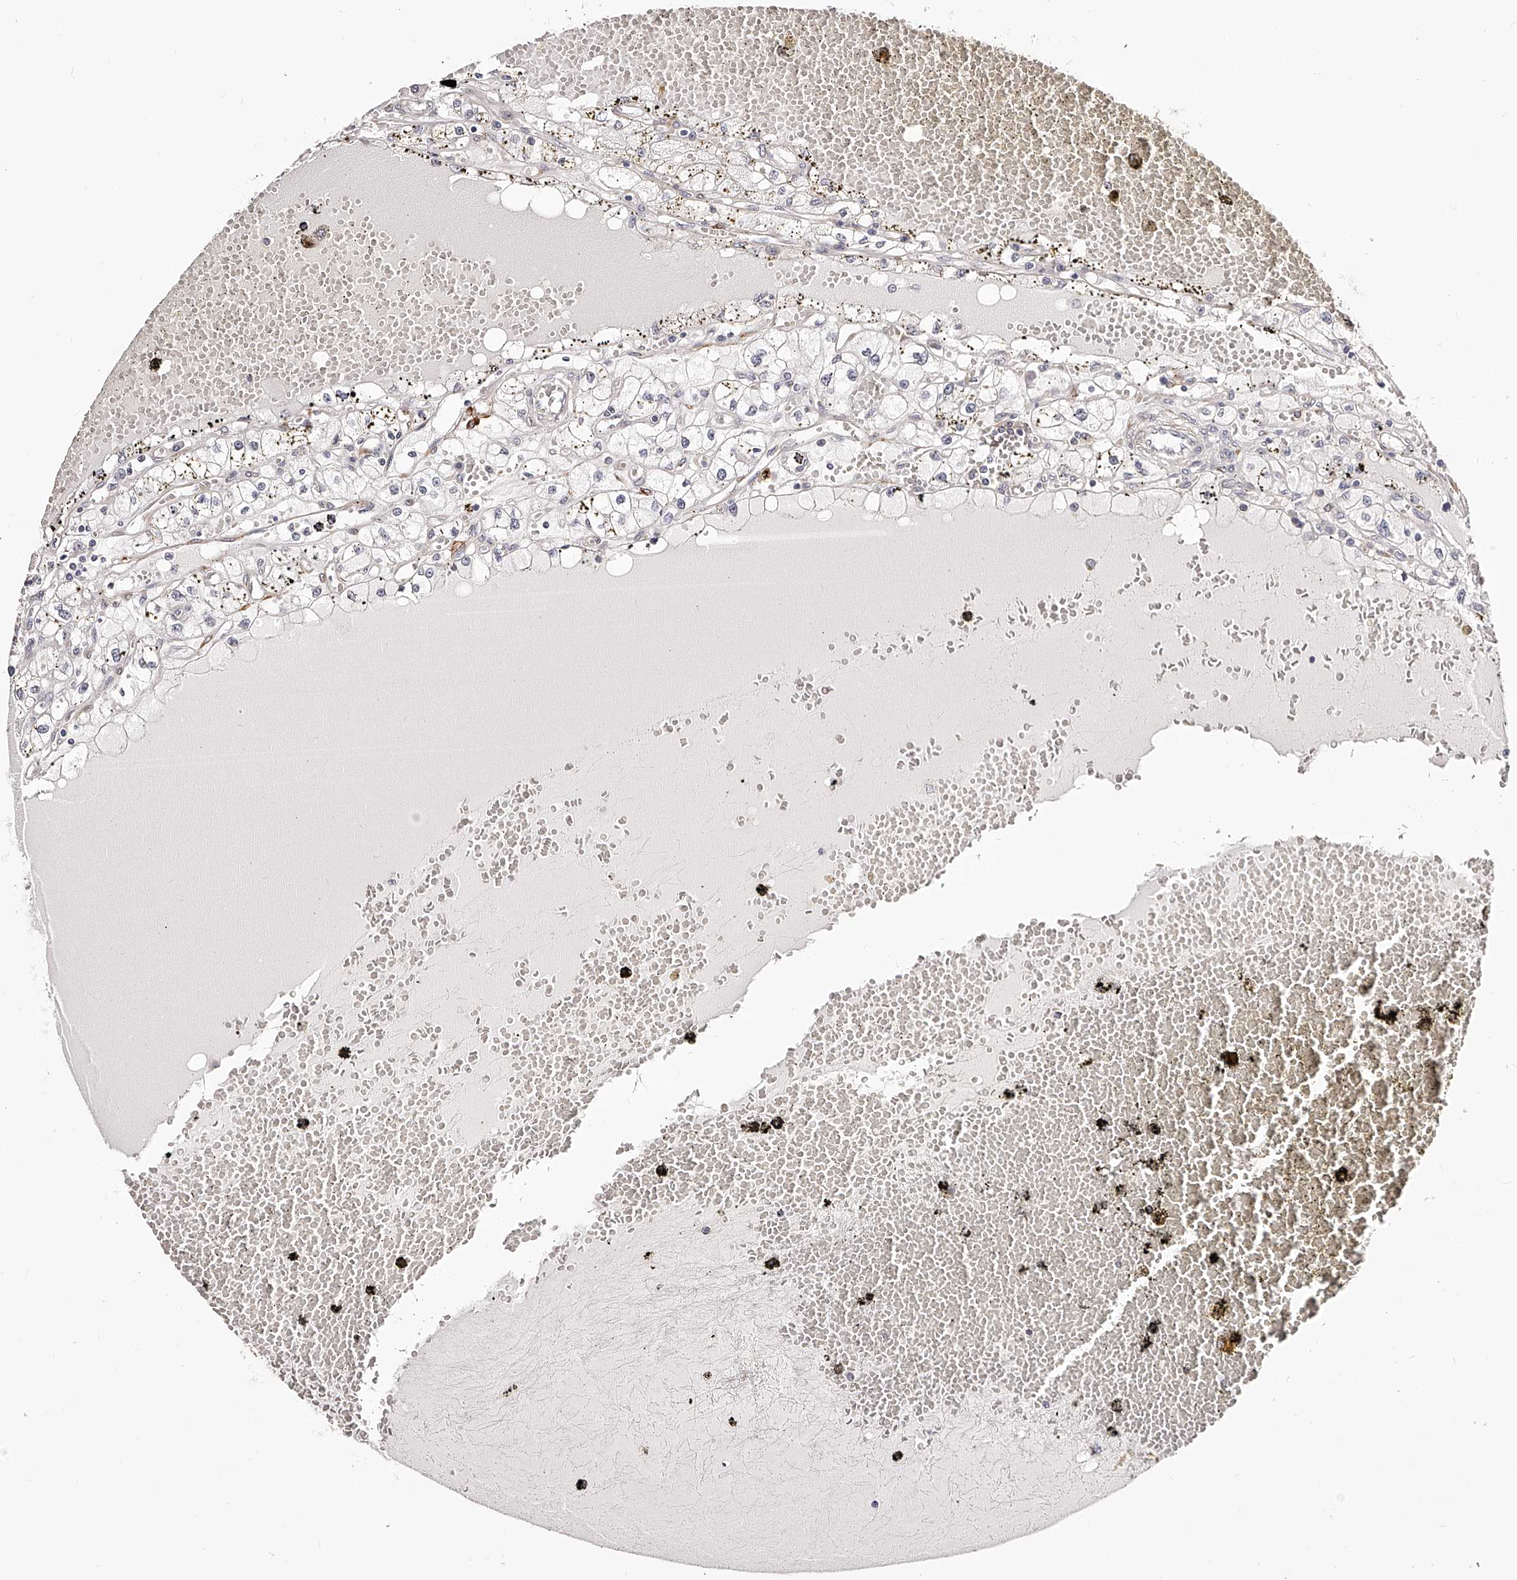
{"staining": {"intensity": "negative", "quantity": "none", "location": "none"}, "tissue": "renal cancer", "cell_type": "Tumor cells", "image_type": "cancer", "snomed": [{"axis": "morphology", "description": "Adenocarcinoma, NOS"}, {"axis": "topography", "description": "Kidney"}], "caption": "An immunohistochemistry micrograph of renal cancer (adenocarcinoma) is shown. There is no staining in tumor cells of renal cancer (adenocarcinoma).", "gene": "CD82", "patient": {"sex": "male", "age": 56}}